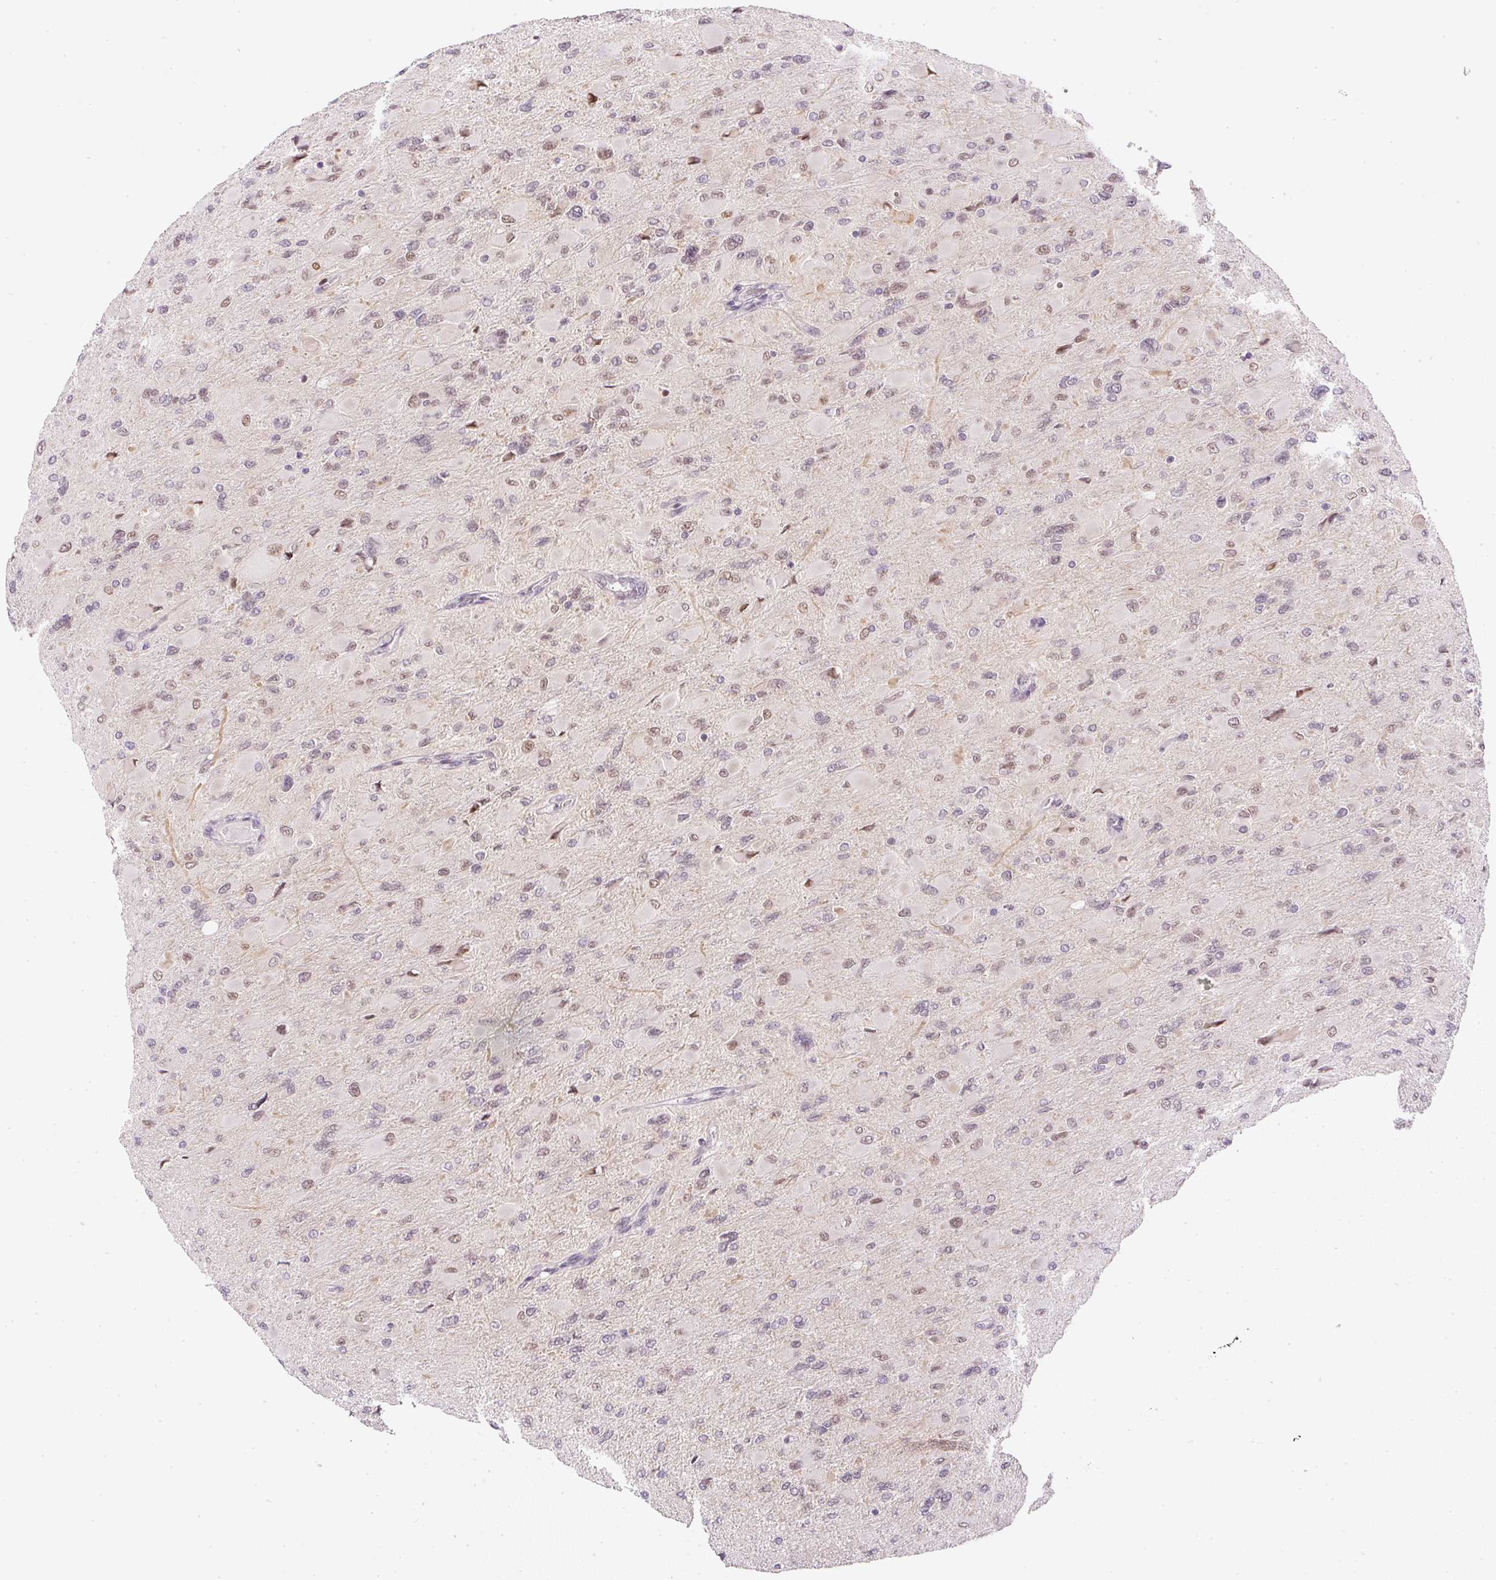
{"staining": {"intensity": "weak", "quantity": ">75%", "location": "nuclear"}, "tissue": "glioma", "cell_type": "Tumor cells", "image_type": "cancer", "snomed": [{"axis": "morphology", "description": "Glioma, malignant, High grade"}, {"axis": "topography", "description": "Cerebral cortex"}], "caption": "There is low levels of weak nuclear expression in tumor cells of high-grade glioma (malignant), as demonstrated by immunohistochemical staining (brown color).", "gene": "DPPA4", "patient": {"sex": "female", "age": 36}}